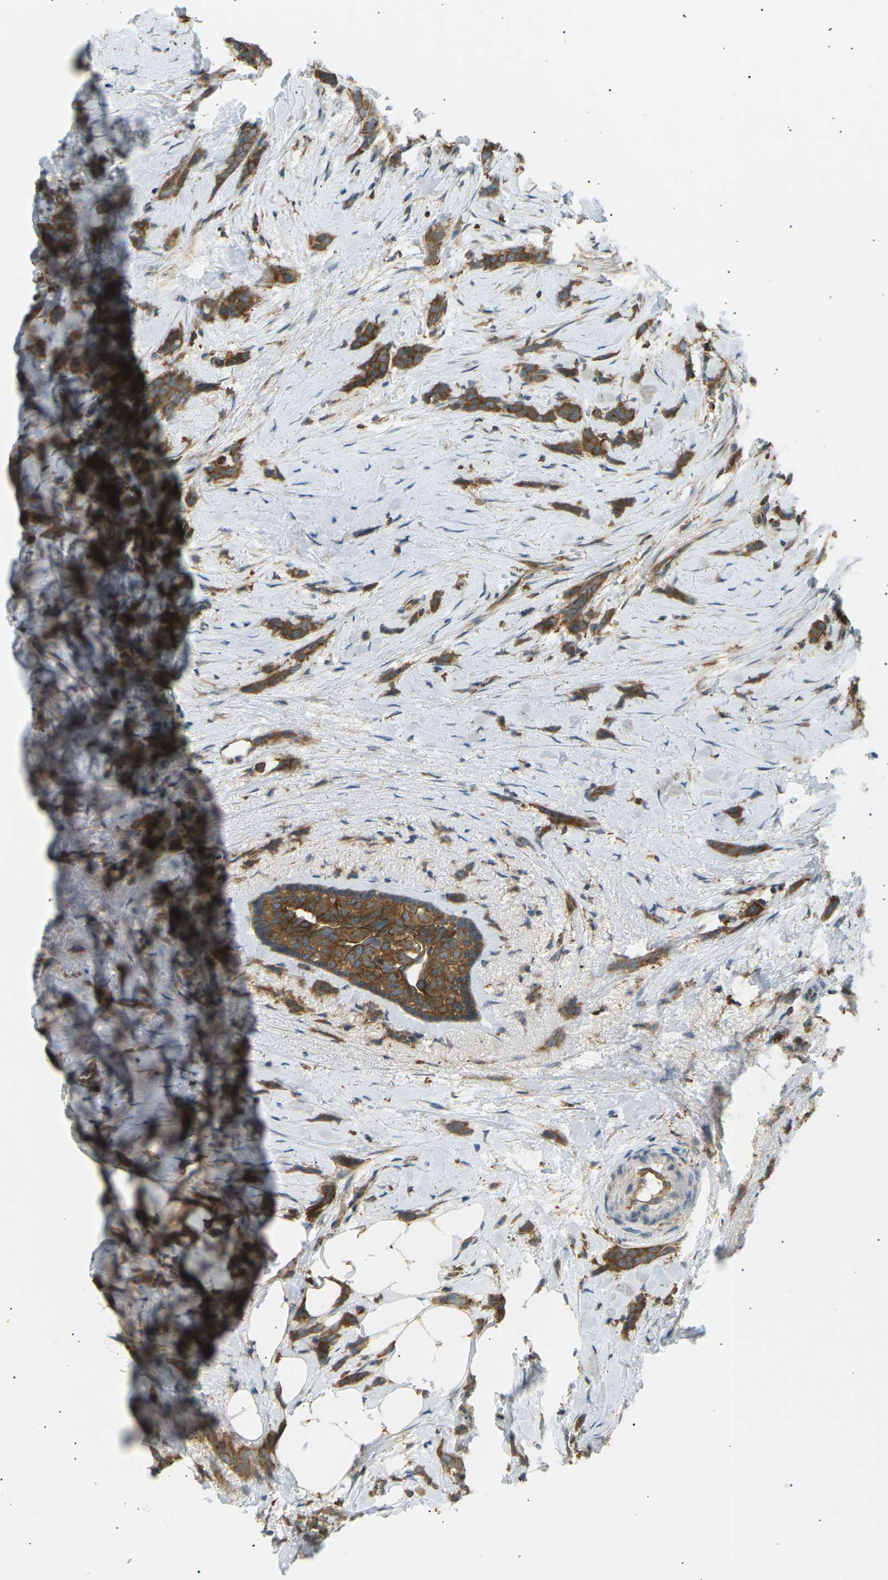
{"staining": {"intensity": "moderate", "quantity": ">75%", "location": "cytoplasmic/membranous"}, "tissue": "breast cancer", "cell_type": "Tumor cells", "image_type": "cancer", "snomed": [{"axis": "morphology", "description": "Lobular carcinoma, in situ"}, {"axis": "morphology", "description": "Lobular carcinoma"}, {"axis": "topography", "description": "Breast"}], "caption": "Lobular carcinoma (breast) tissue shows moderate cytoplasmic/membranous staining in approximately >75% of tumor cells", "gene": "CDK17", "patient": {"sex": "female", "age": 41}}